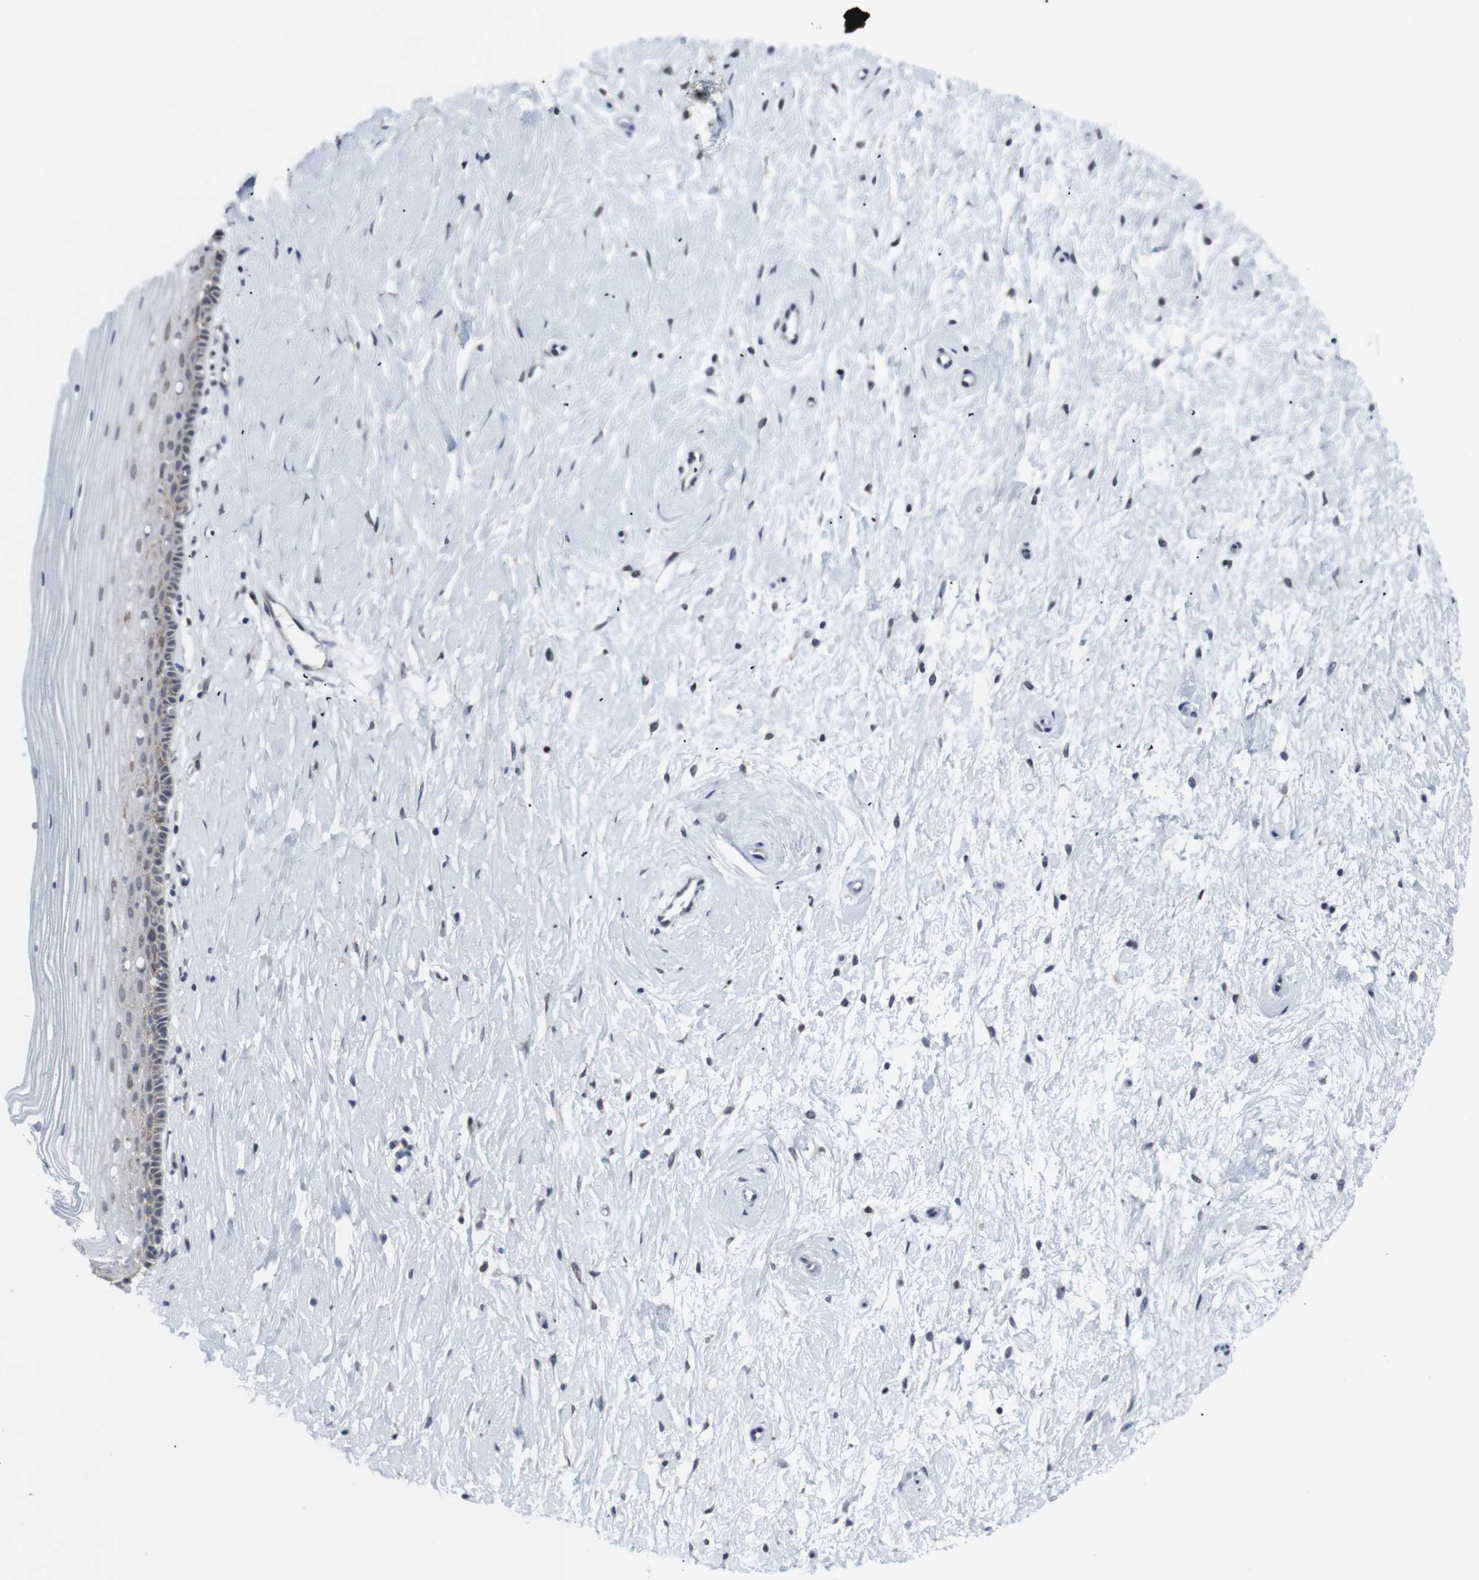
{"staining": {"intensity": "moderate", "quantity": "<25%", "location": "cytoplasmic/membranous"}, "tissue": "cervix", "cell_type": "Squamous epithelial cells", "image_type": "normal", "snomed": [{"axis": "morphology", "description": "Normal tissue, NOS"}, {"axis": "topography", "description": "Cervix"}], "caption": "Cervix was stained to show a protein in brown. There is low levels of moderate cytoplasmic/membranous staining in approximately <25% of squamous epithelial cells. (DAB (3,3'-diaminobenzidine) IHC with brightfield microscopy, high magnification).", "gene": "GEMIN2", "patient": {"sex": "female", "age": 39}}